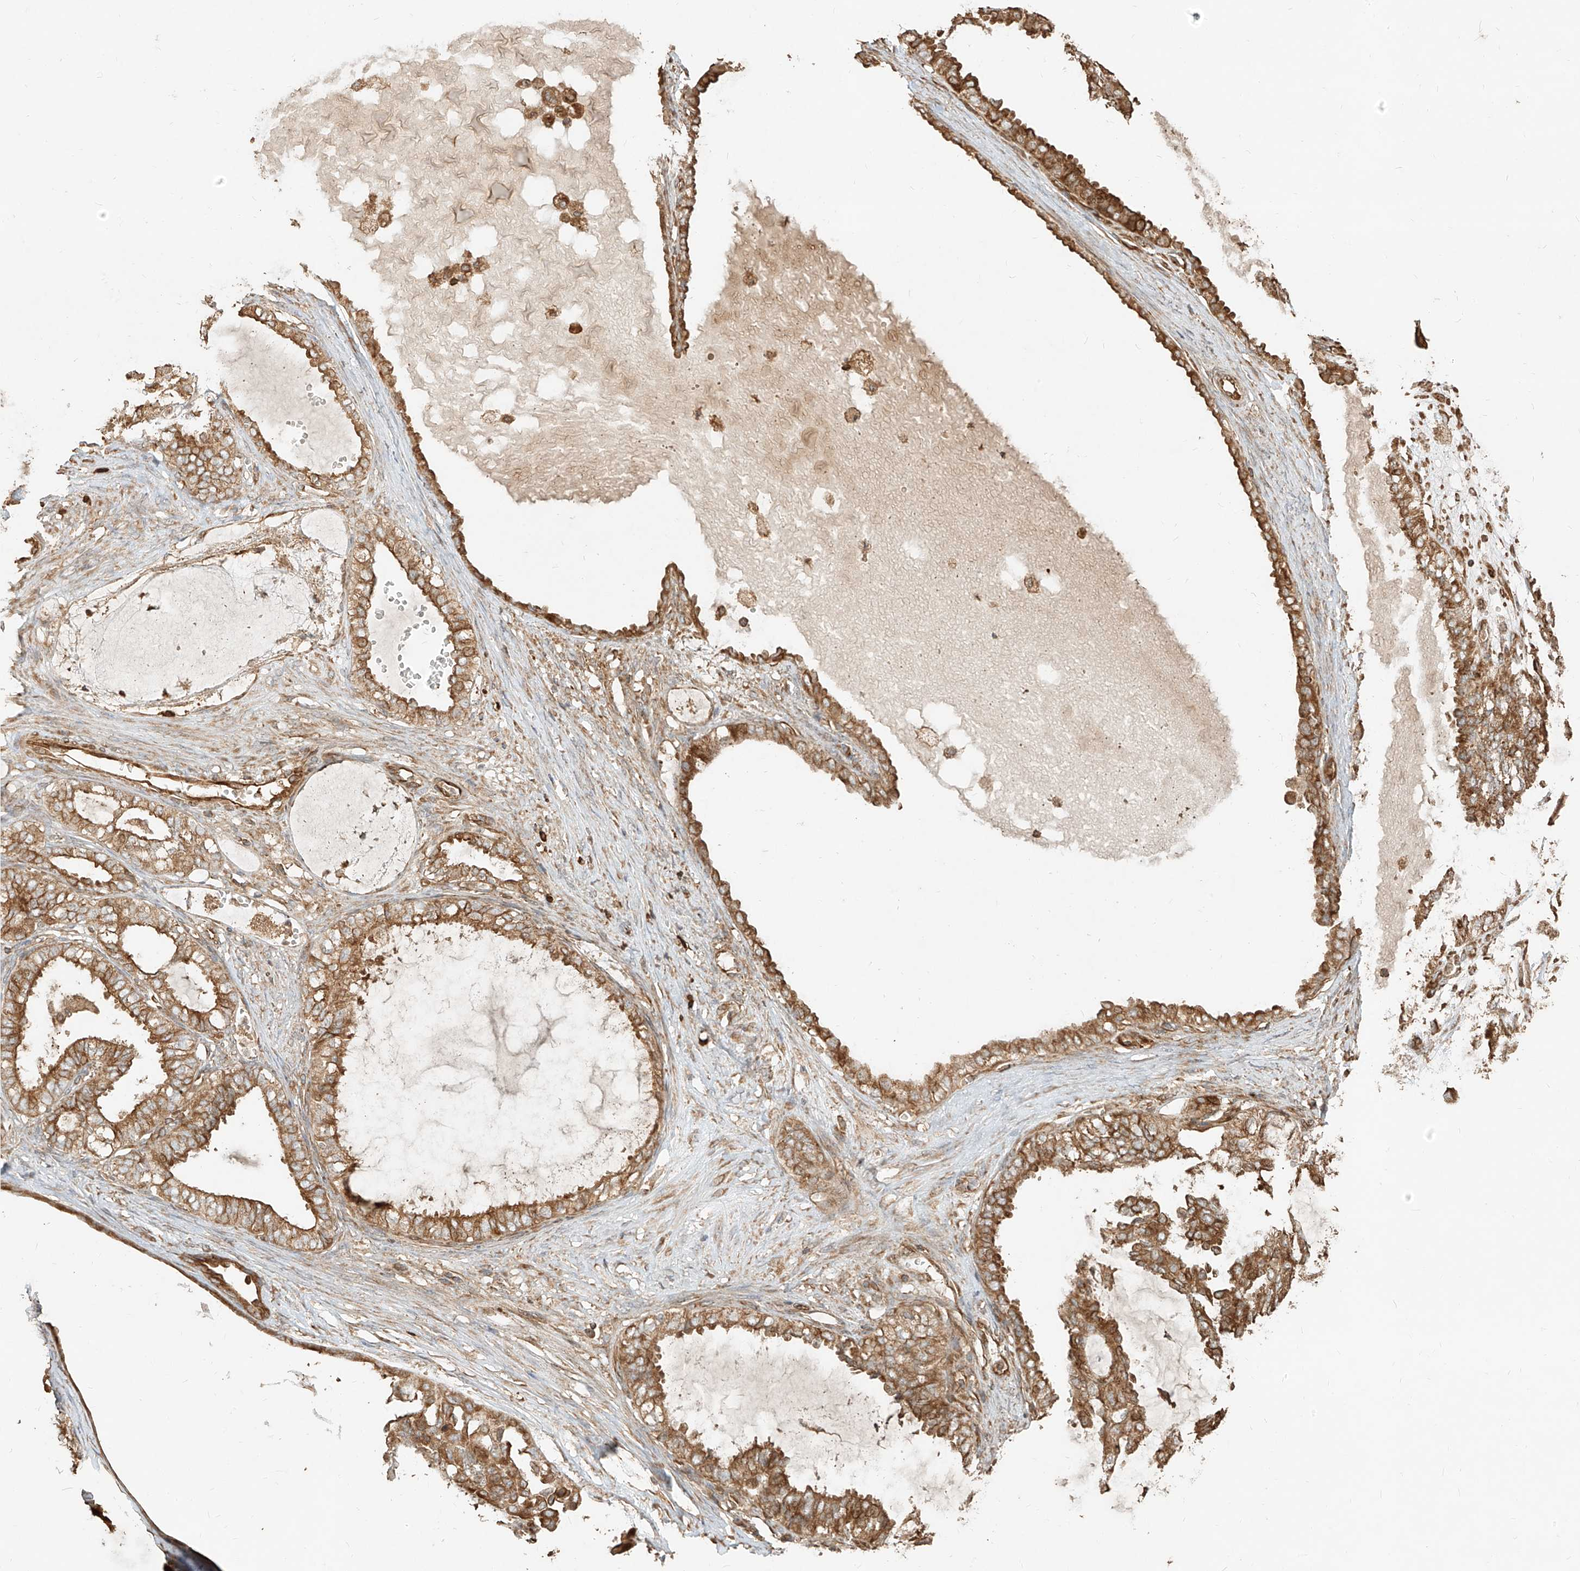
{"staining": {"intensity": "moderate", "quantity": ">75%", "location": "cytoplasmic/membranous"}, "tissue": "ovarian cancer", "cell_type": "Tumor cells", "image_type": "cancer", "snomed": [{"axis": "morphology", "description": "Carcinoma, NOS"}, {"axis": "morphology", "description": "Carcinoma, endometroid"}, {"axis": "topography", "description": "Ovary"}], "caption": "IHC photomicrograph of ovarian cancer stained for a protein (brown), which reveals medium levels of moderate cytoplasmic/membranous positivity in about >75% of tumor cells.", "gene": "EFNB1", "patient": {"sex": "female", "age": 50}}